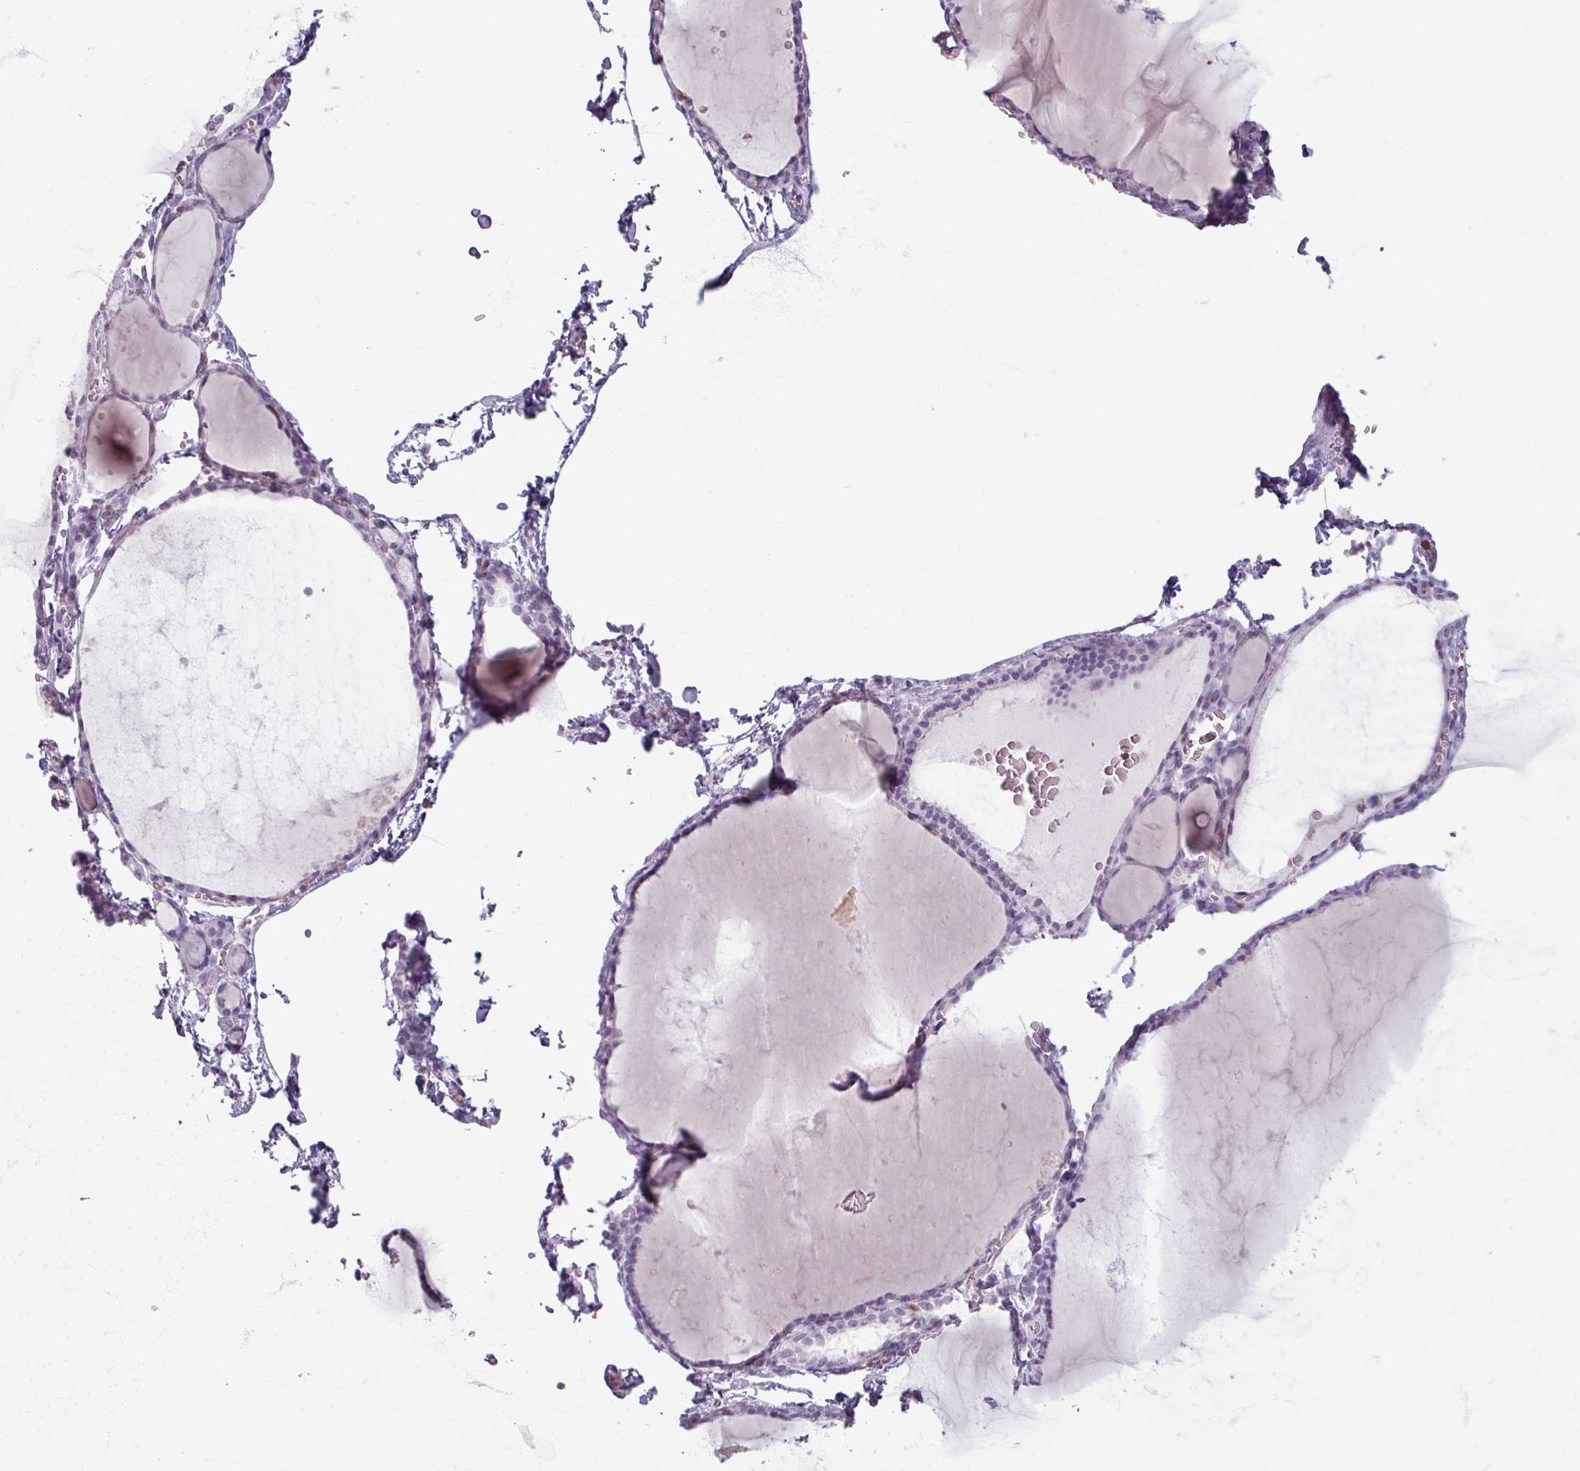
{"staining": {"intensity": "negative", "quantity": "none", "location": "none"}, "tissue": "thyroid gland", "cell_type": "Glandular cells", "image_type": "normal", "snomed": [{"axis": "morphology", "description": "Normal tissue, NOS"}, {"axis": "topography", "description": "Thyroid gland"}], "caption": "Micrograph shows no significant protein staining in glandular cells of normal thyroid gland.", "gene": "PTPRC", "patient": {"sex": "female", "age": 49}}